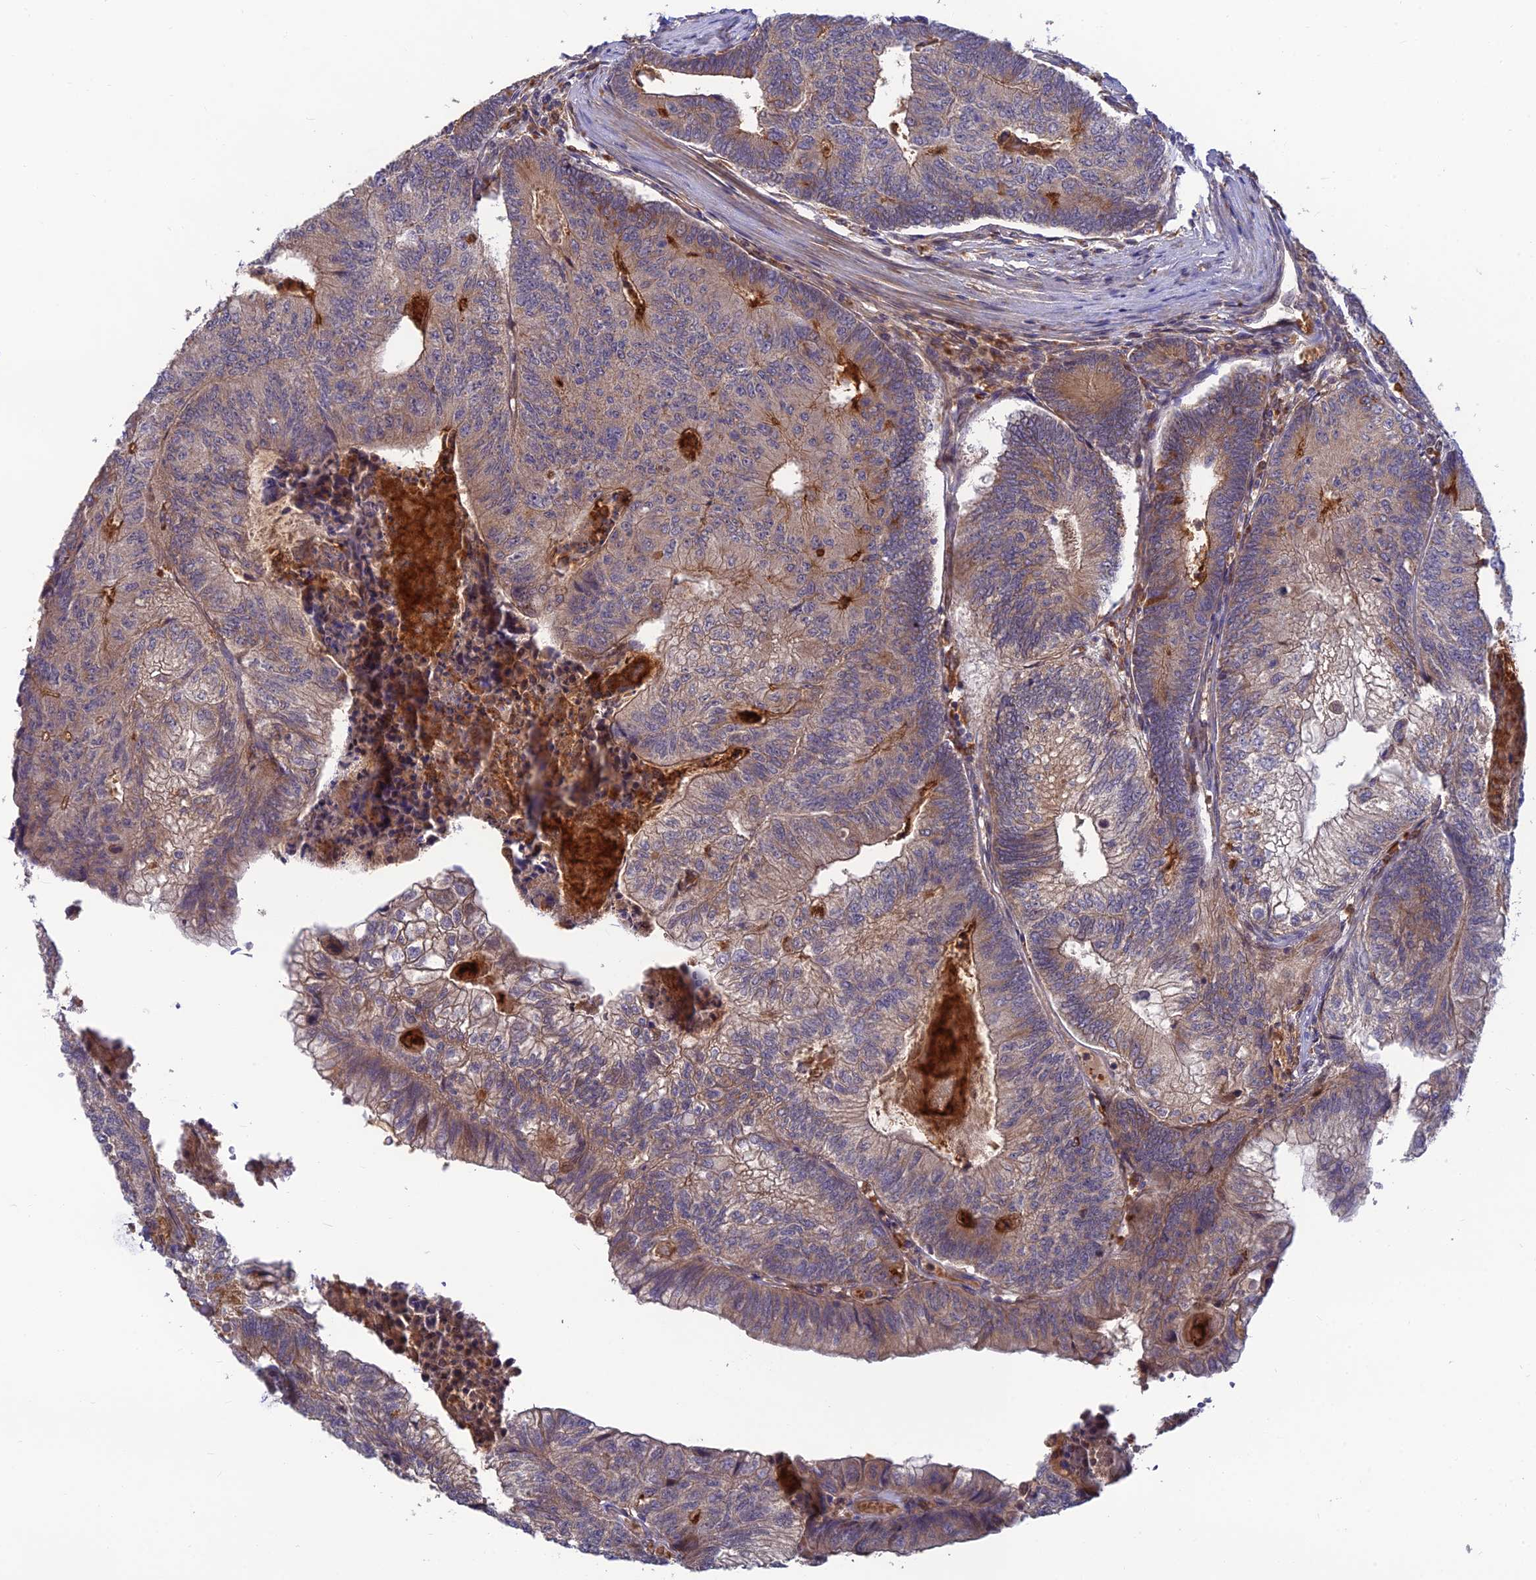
{"staining": {"intensity": "moderate", "quantity": "<25%", "location": "cytoplasmic/membranous"}, "tissue": "colorectal cancer", "cell_type": "Tumor cells", "image_type": "cancer", "snomed": [{"axis": "morphology", "description": "Adenocarcinoma, NOS"}, {"axis": "topography", "description": "Colon"}], "caption": "Immunohistochemical staining of colorectal cancer (adenocarcinoma) demonstrates low levels of moderate cytoplasmic/membranous expression in about <25% of tumor cells. (Stains: DAB (3,3'-diaminobenzidine) in brown, nuclei in blue, Microscopy: brightfield microscopy at high magnification).", "gene": "FAM151B", "patient": {"sex": "female", "age": 67}}